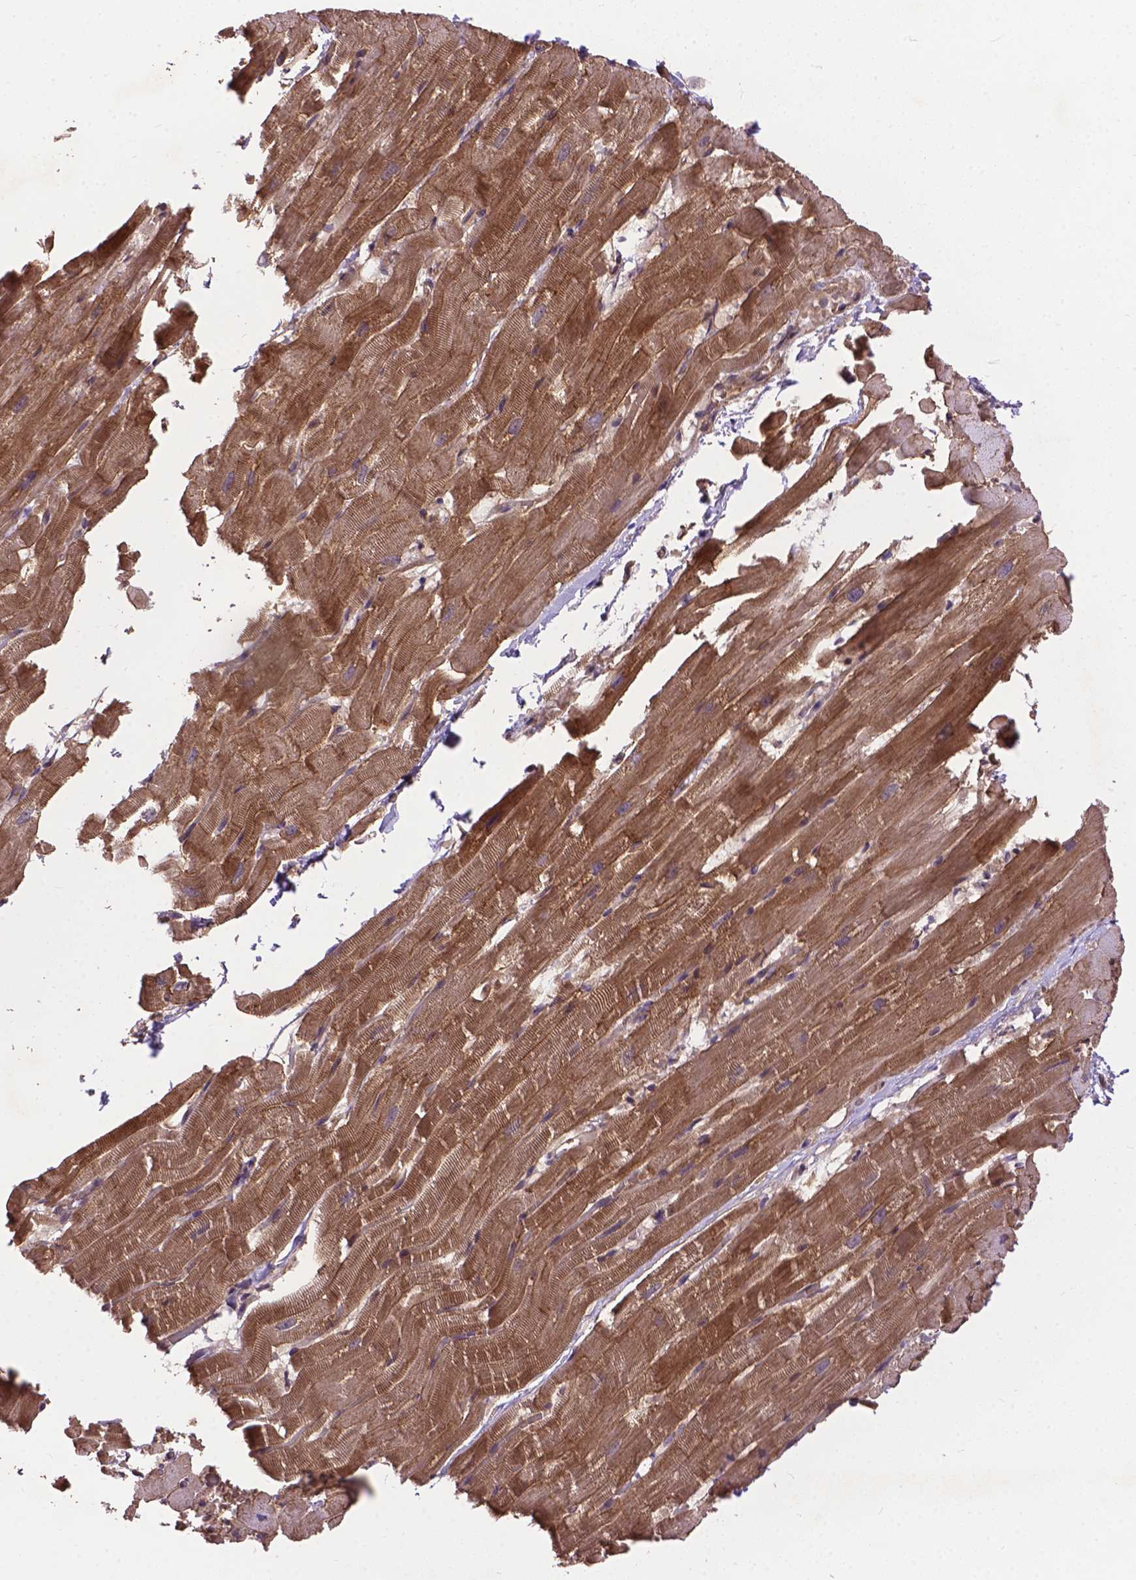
{"staining": {"intensity": "moderate", "quantity": ">75%", "location": "cytoplasmic/membranous"}, "tissue": "heart muscle", "cell_type": "Cardiomyocytes", "image_type": "normal", "snomed": [{"axis": "morphology", "description": "Normal tissue, NOS"}, {"axis": "topography", "description": "Heart"}], "caption": "A medium amount of moderate cytoplasmic/membranous staining is seen in about >75% of cardiomyocytes in normal heart muscle.", "gene": "ZNF616", "patient": {"sex": "male", "age": 37}}